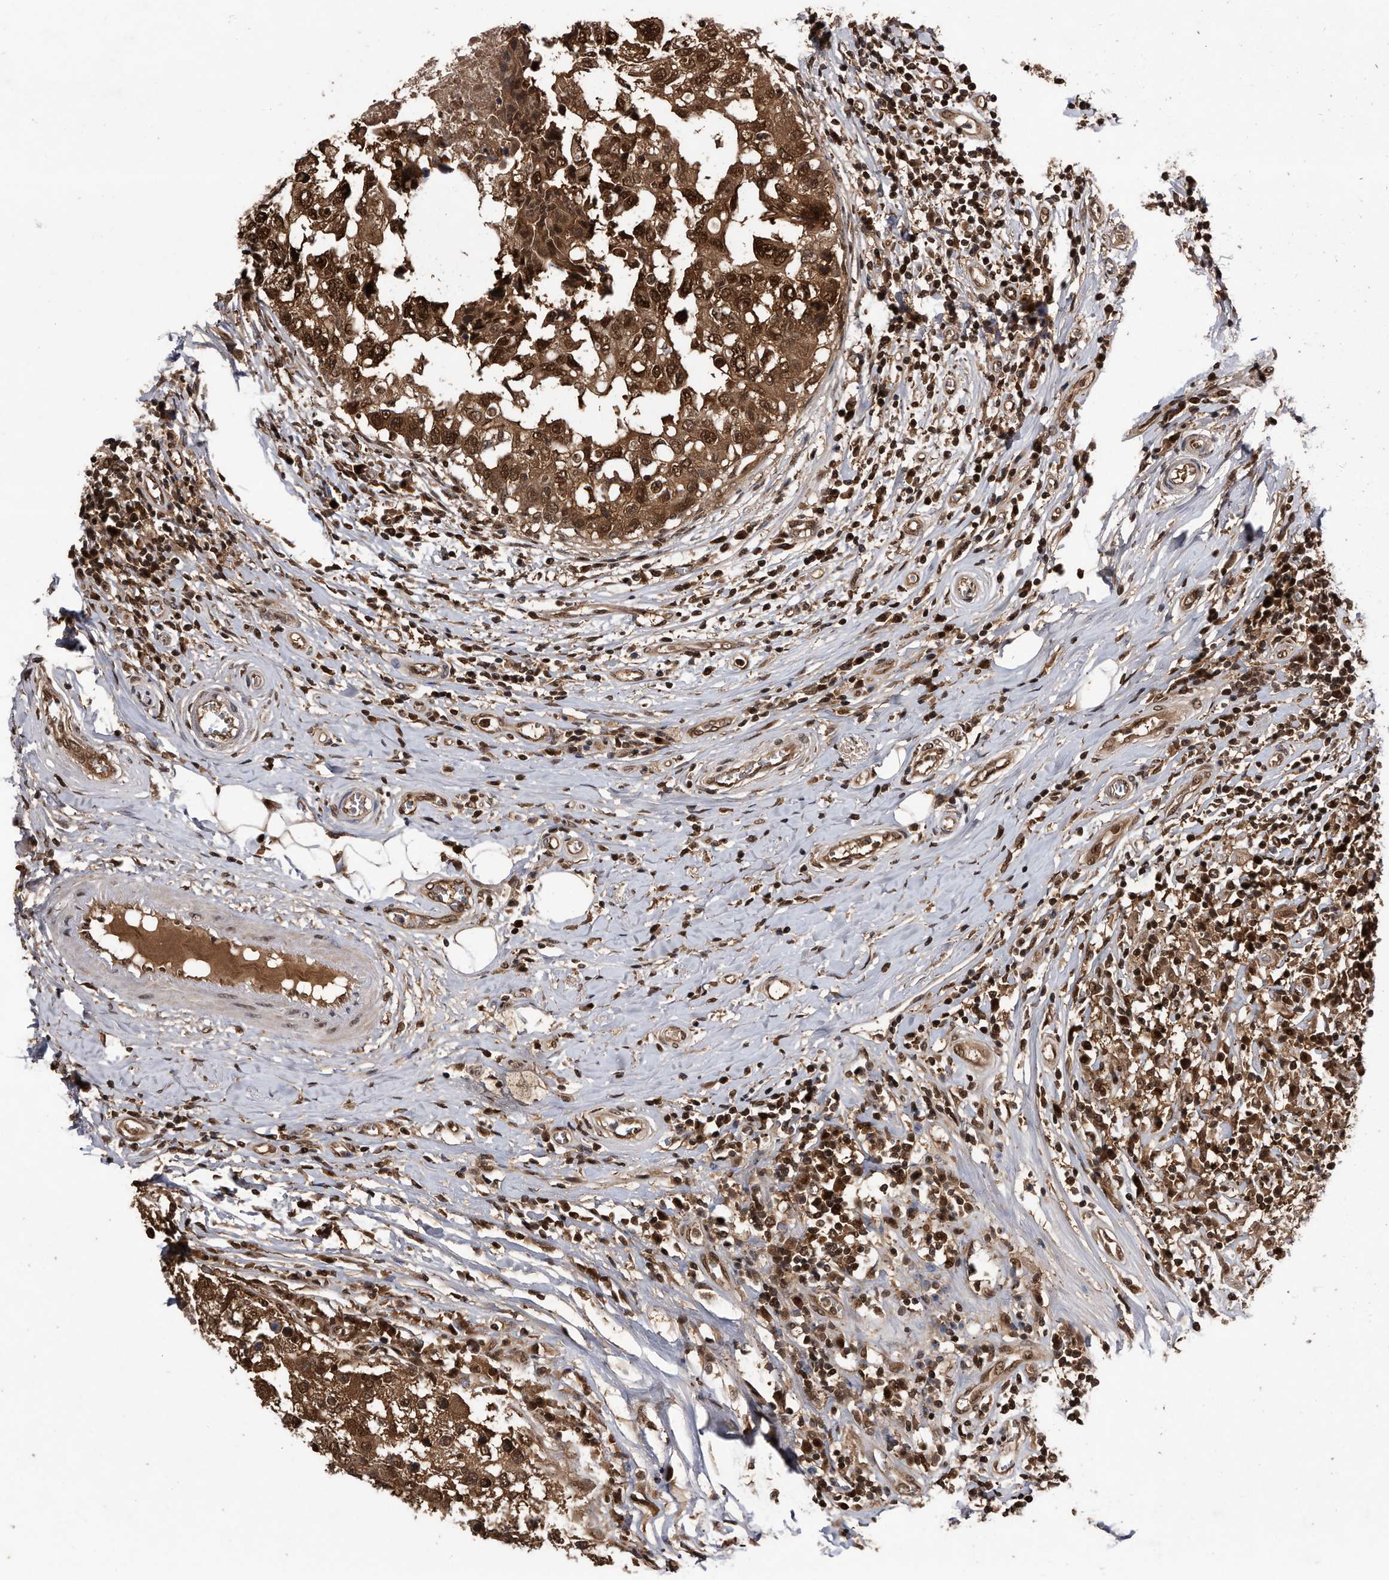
{"staining": {"intensity": "strong", "quantity": ">75%", "location": "cytoplasmic/membranous,nuclear"}, "tissue": "breast cancer", "cell_type": "Tumor cells", "image_type": "cancer", "snomed": [{"axis": "morphology", "description": "Duct carcinoma"}, {"axis": "topography", "description": "Breast"}], "caption": "This micrograph displays immunohistochemistry (IHC) staining of human breast infiltrating ductal carcinoma, with high strong cytoplasmic/membranous and nuclear positivity in about >75% of tumor cells.", "gene": "RAD23B", "patient": {"sex": "female", "age": 27}}